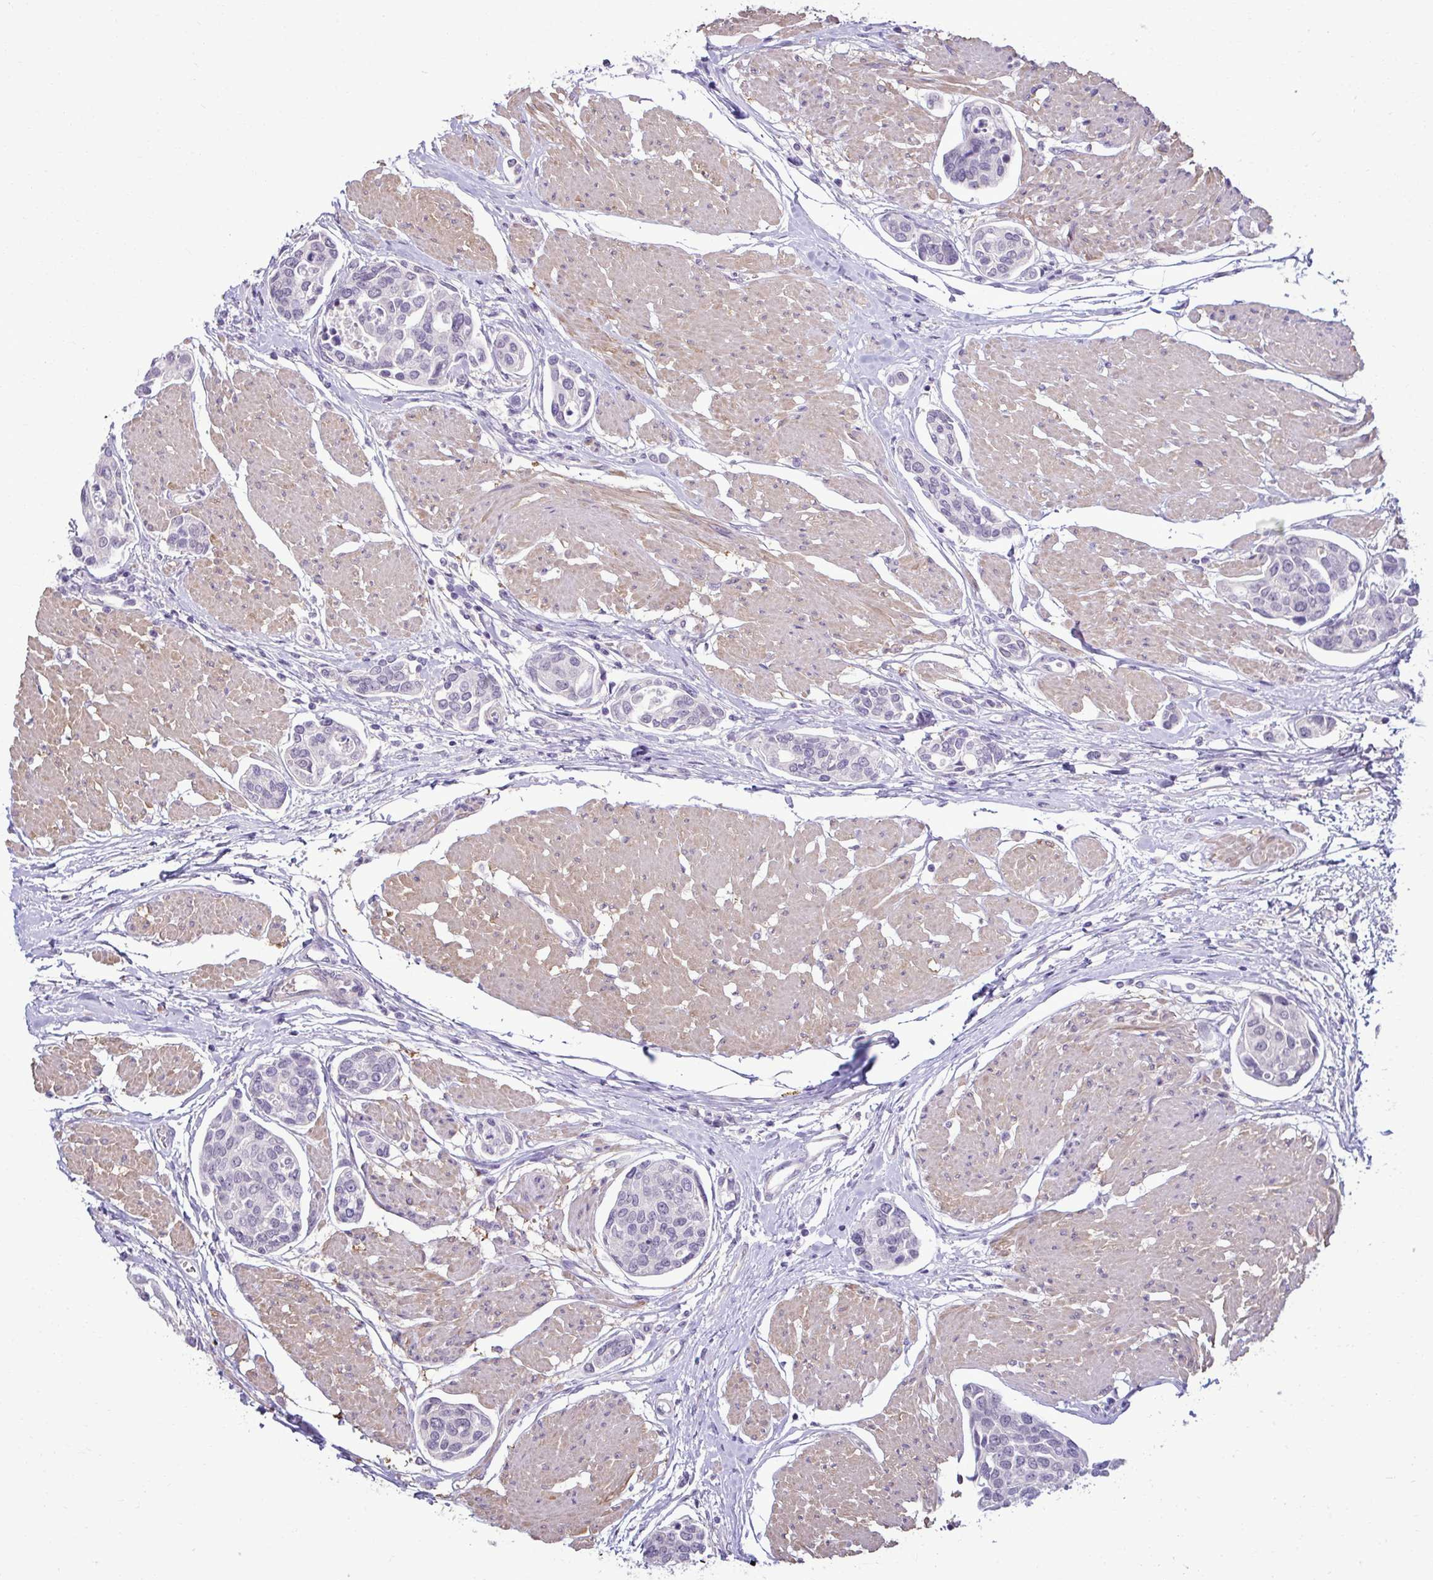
{"staining": {"intensity": "negative", "quantity": "none", "location": "none"}, "tissue": "urothelial cancer", "cell_type": "Tumor cells", "image_type": "cancer", "snomed": [{"axis": "morphology", "description": "Urothelial carcinoma, High grade"}, {"axis": "topography", "description": "Urinary bladder"}], "caption": "The image exhibits no significant staining in tumor cells of high-grade urothelial carcinoma. Nuclei are stained in blue.", "gene": "SLC30A3", "patient": {"sex": "male", "age": 78}}